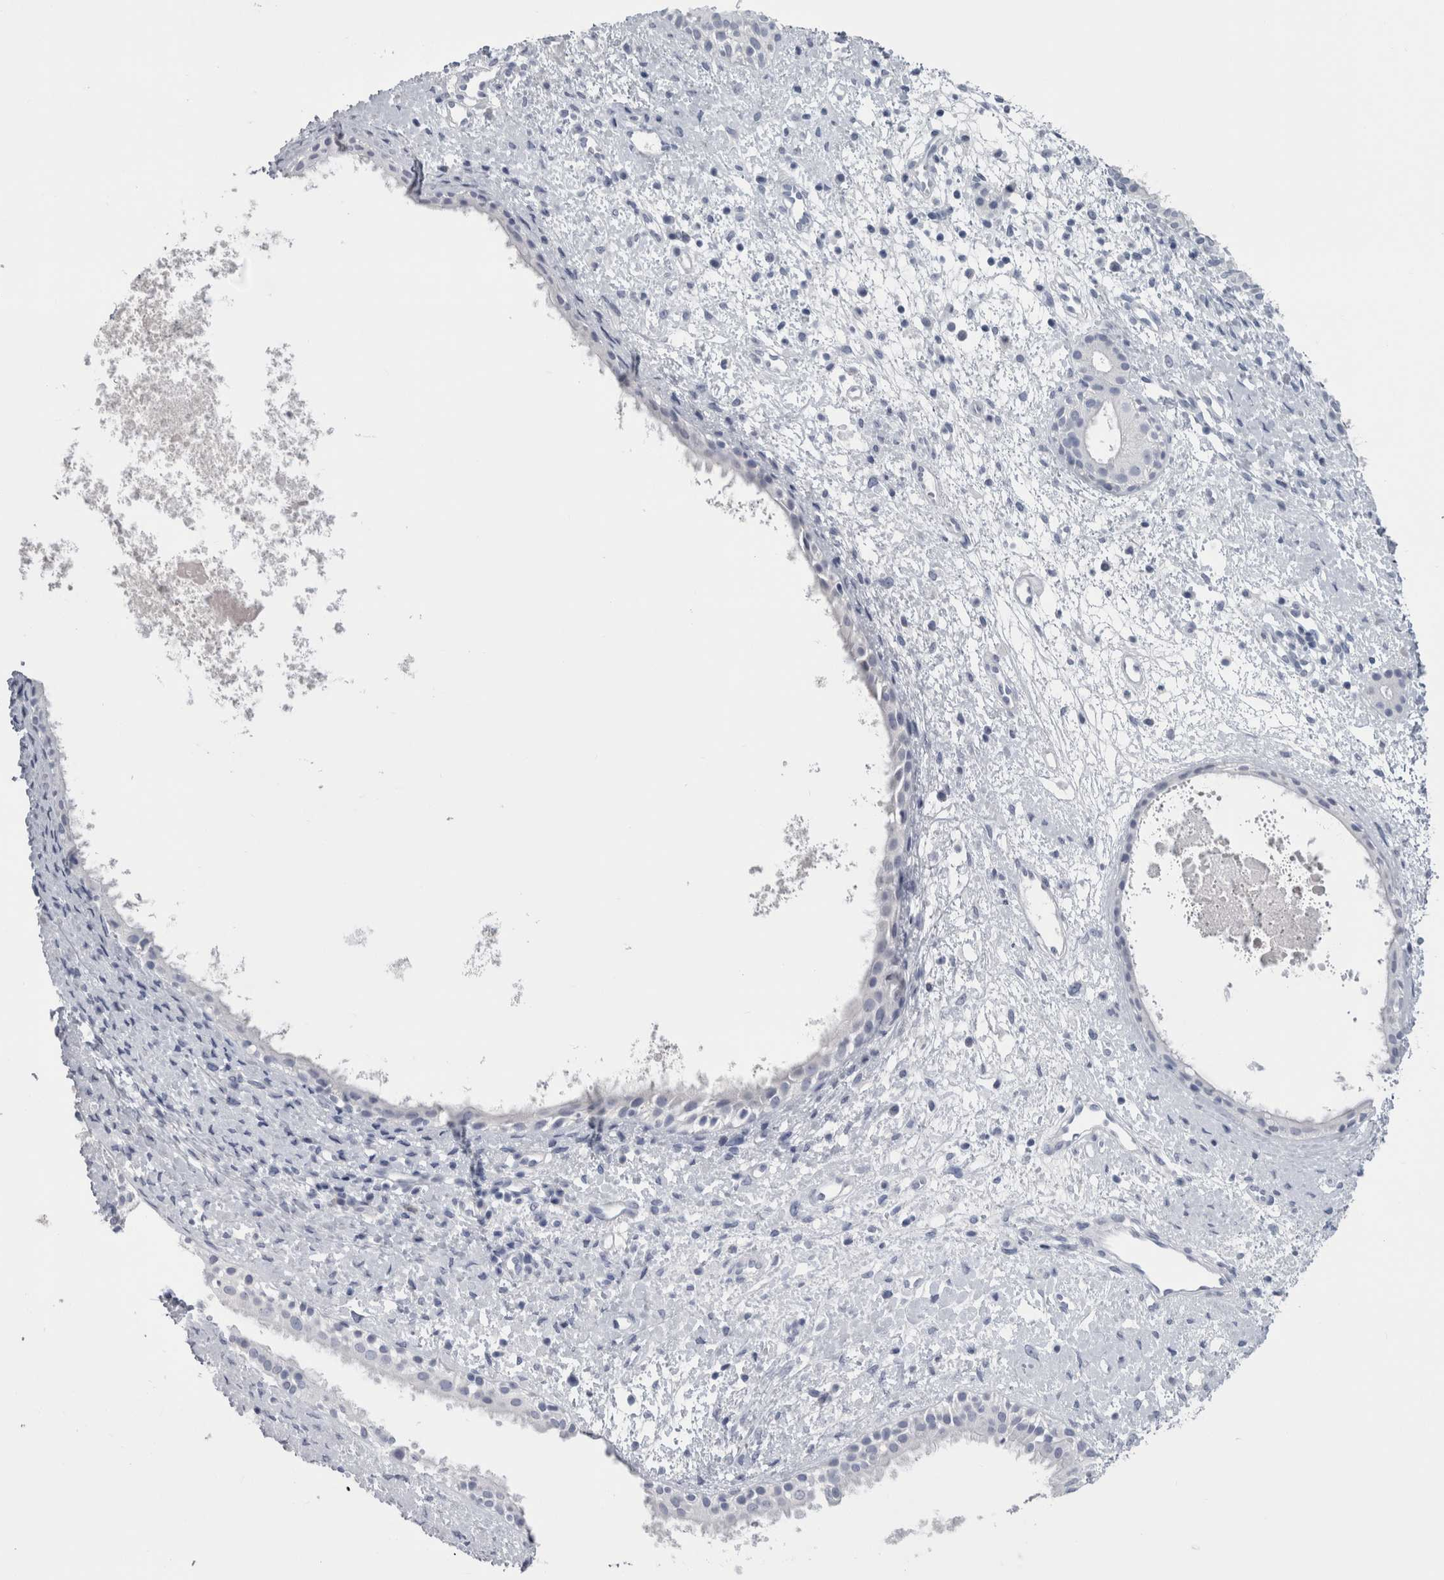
{"staining": {"intensity": "negative", "quantity": "none", "location": "none"}, "tissue": "nasopharynx", "cell_type": "Respiratory epithelial cells", "image_type": "normal", "snomed": [{"axis": "morphology", "description": "Normal tissue, NOS"}, {"axis": "topography", "description": "Nasopharynx"}], "caption": "Human nasopharynx stained for a protein using immunohistochemistry (IHC) shows no staining in respiratory epithelial cells.", "gene": "PTH", "patient": {"sex": "male", "age": 22}}